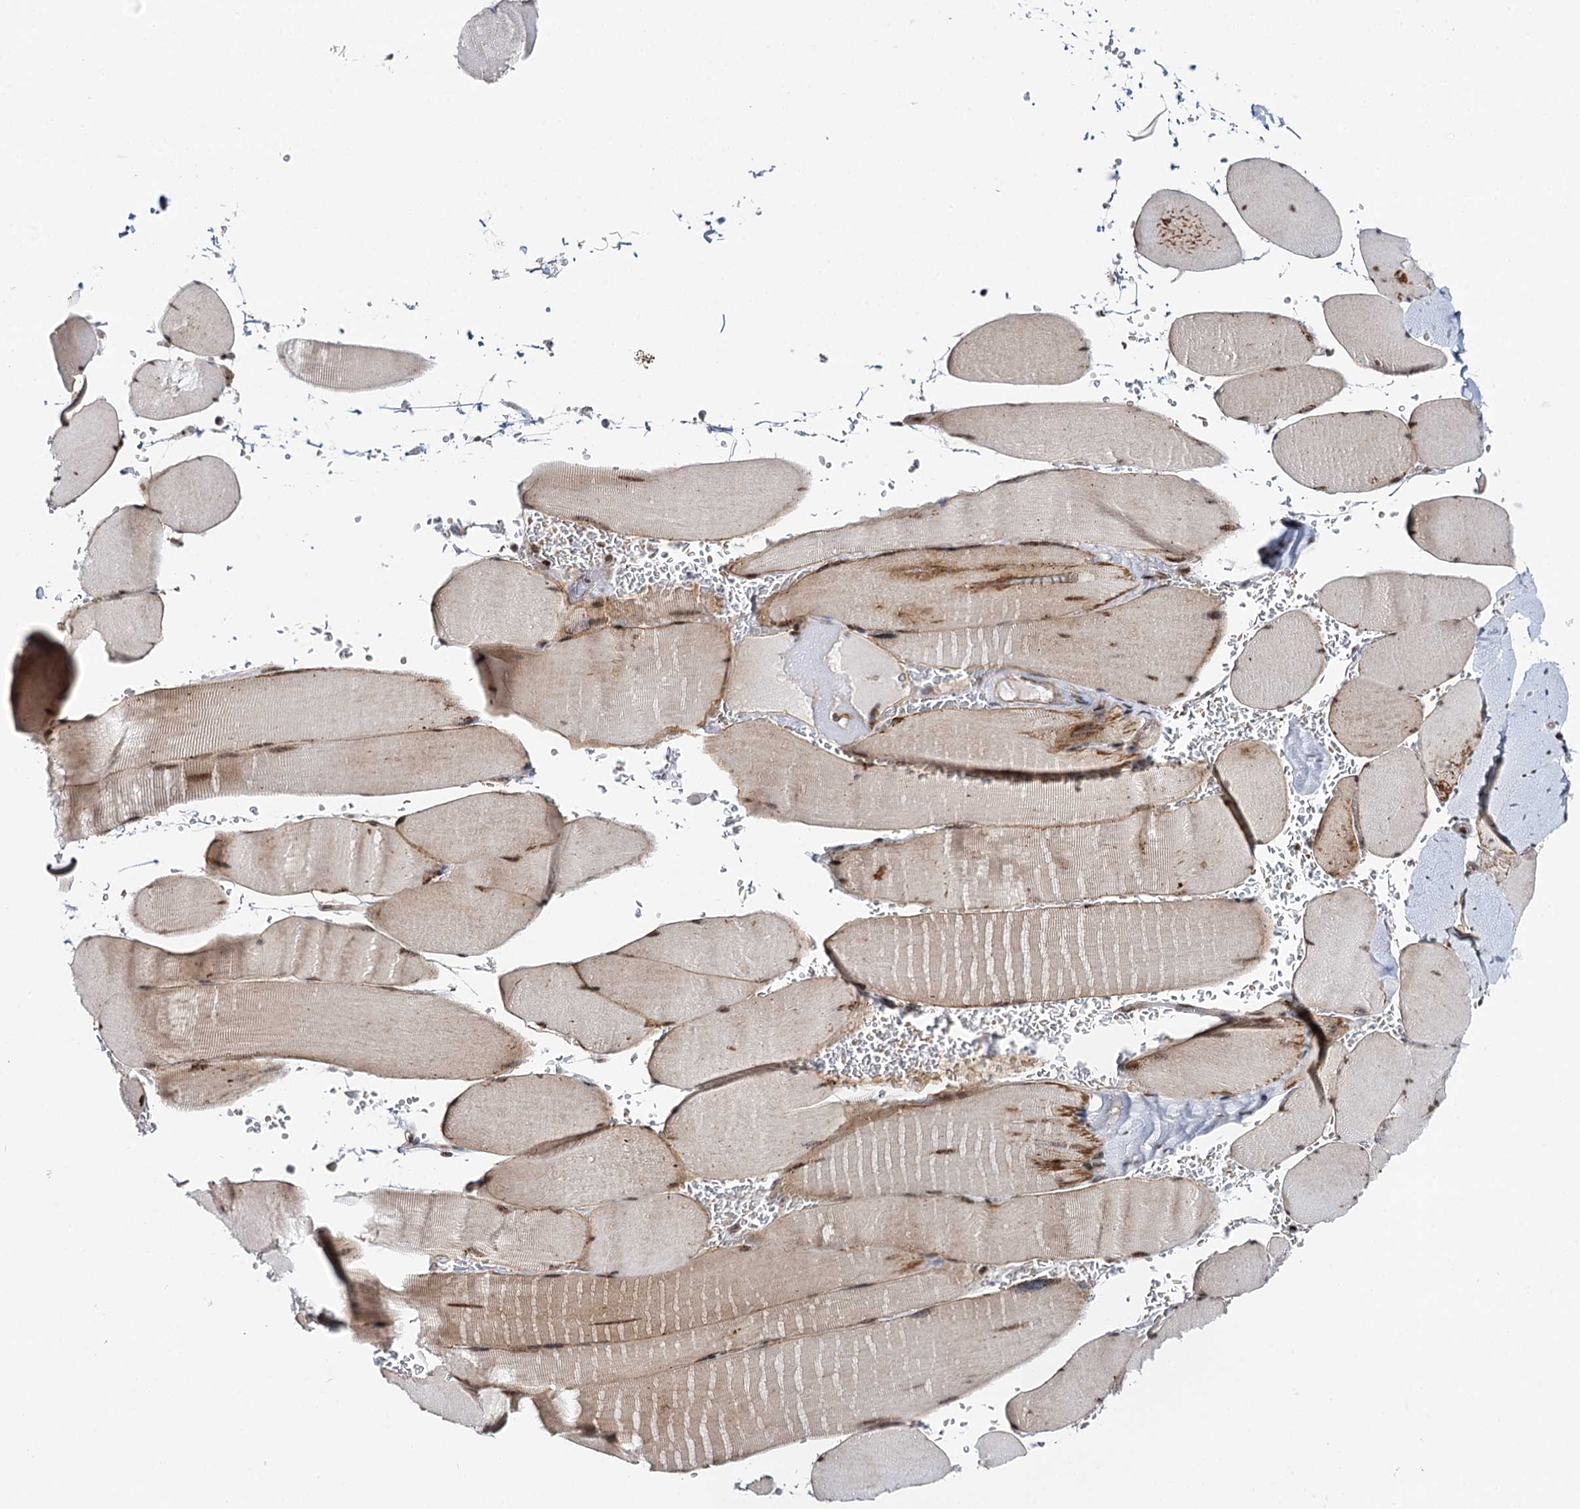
{"staining": {"intensity": "moderate", "quantity": ">75%", "location": "cytoplasmic/membranous,nuclear"}, "tissue": "skeletal muscle", "cell_type": "Myocytes", "image_type": "normal", "snomed": [{"axis": "morphology", "description": "Normal tissue, NOS"}, {"axis": "topography", "description": "Skeletal muscle"}, {"axis": "topography", "description": "Head-Neck"}], "caption": "A high-resolution micrograph shows immunohistochemistry staining of unremarkable skeletal muscle, which reveals moderate cytoplasmic/membranous,nuclear positivity in about >75% of myocytes.", "gene": "BUD13", "patient": {"sex": "male", "age": 66}}